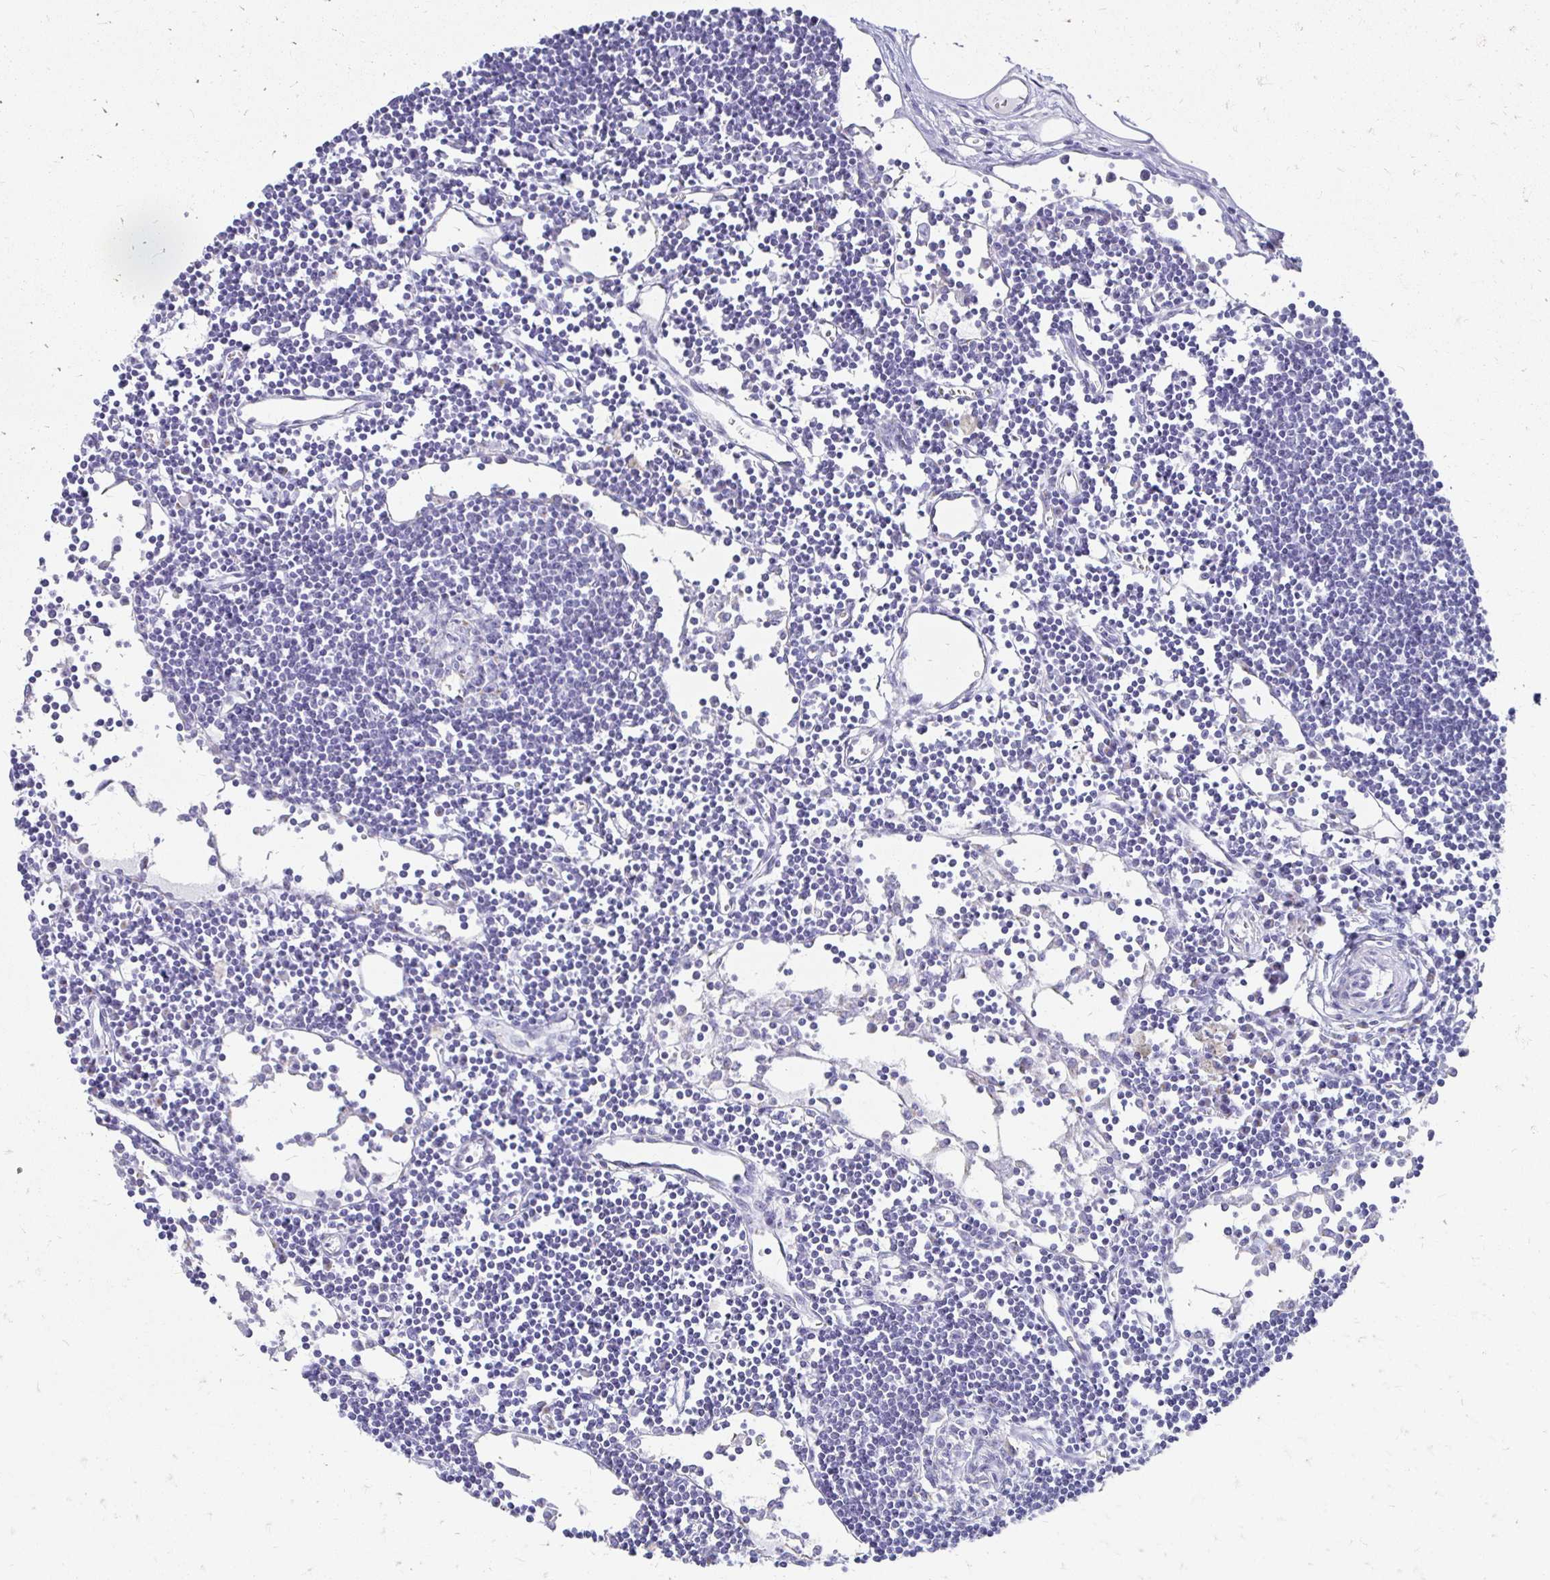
{"staining": {"intensity": "negative", "quantity": "none", "location": "none"}, "tissue": "lymph node", "cell_type": "Germinal center cells", "image_type": "normal", "snomed": [{"axis": "morphology", "description": "Normal tissue, NOS"}, {"axis": "topography", "description": "Lymph node"}], "caption": "A photomicrograph of lymph node stained for a protein shows no brown staining in germinal center cells.", "gene": "PAGE4", "patient": {"sex": "female", "age": 65}}